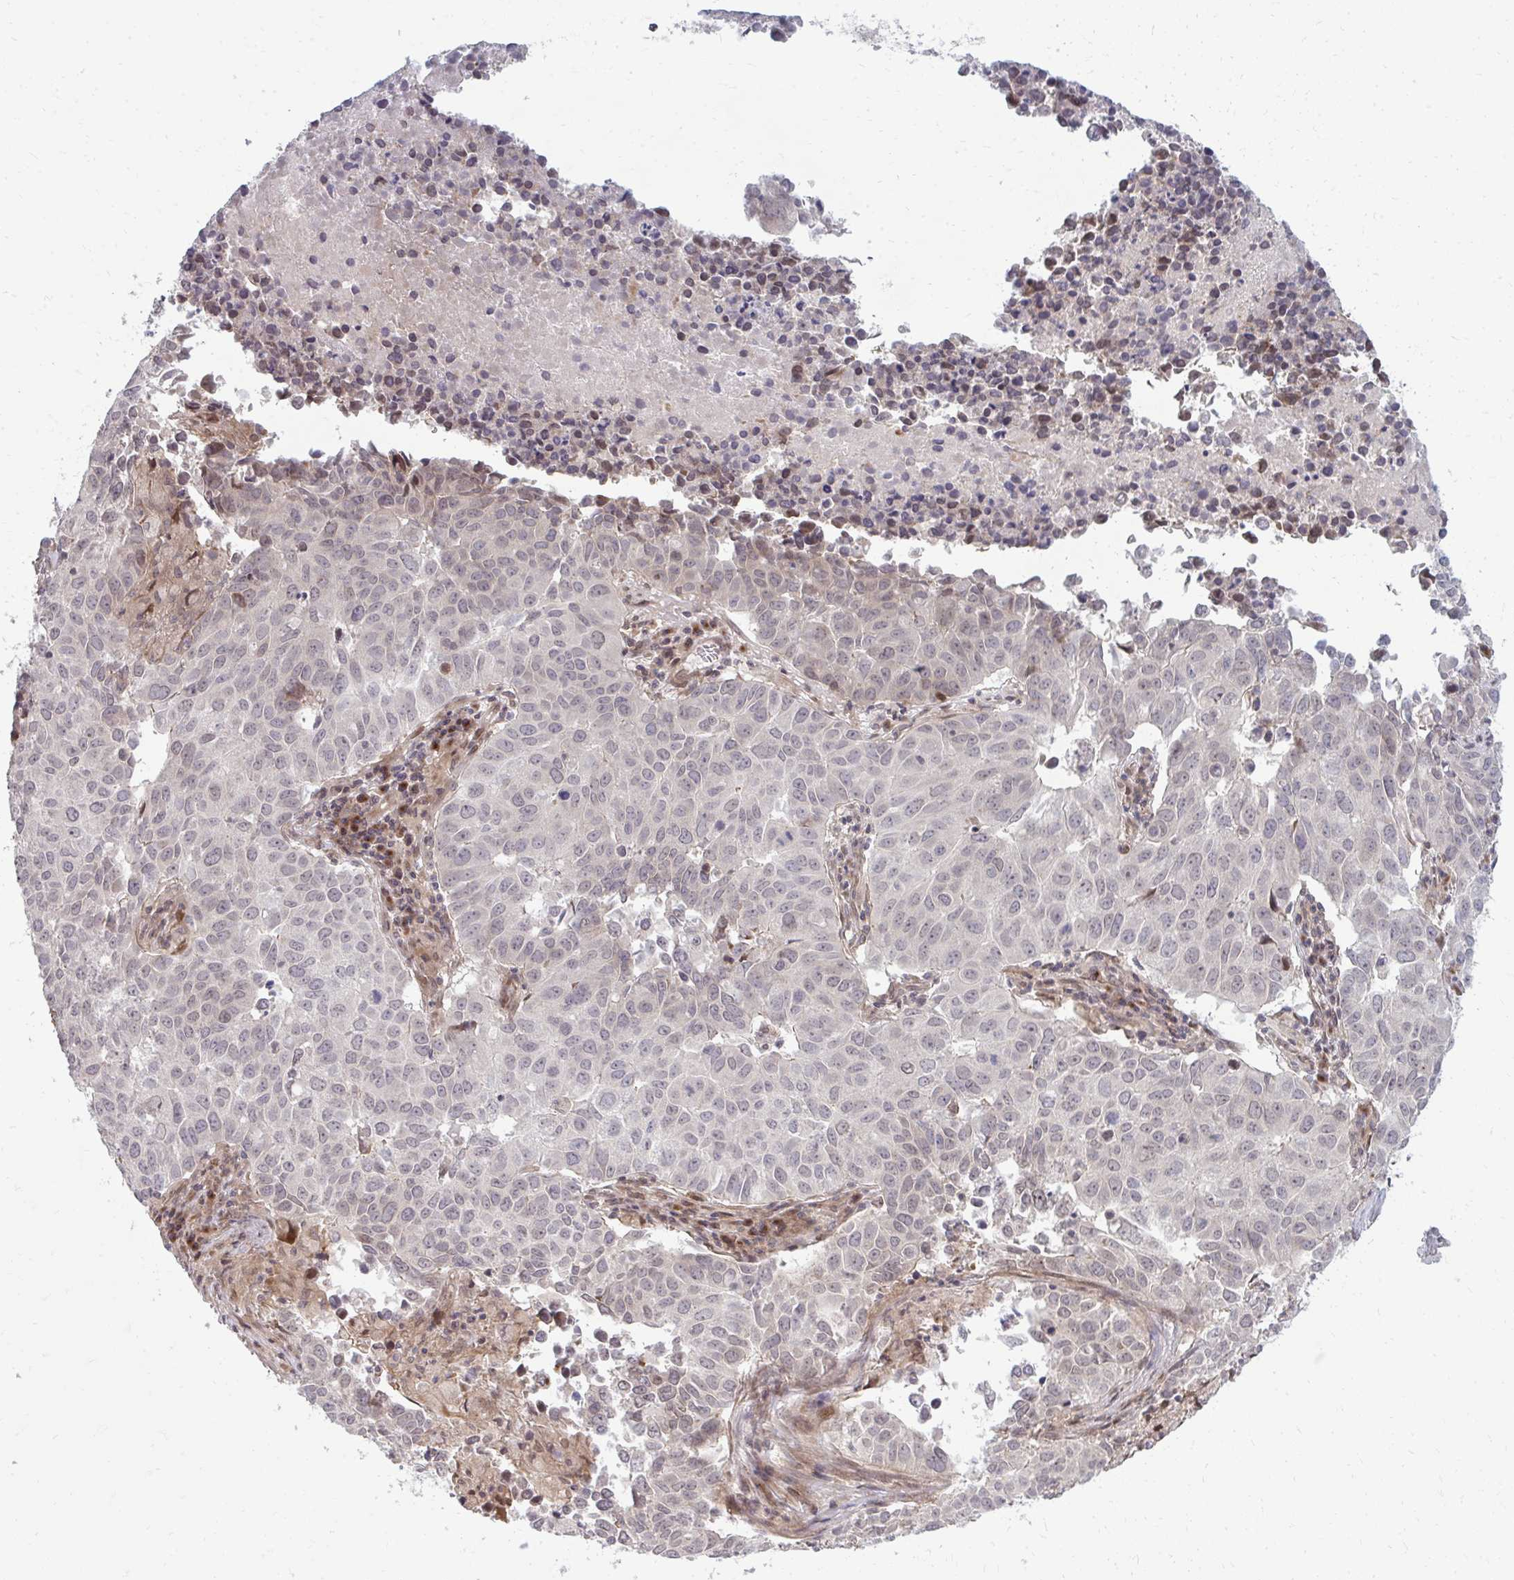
{"staining": {"intensity": "negative", "quantity": "none", "location": "none"}, "tissue": "lung cancer", "cell_type": "Tumor cells", "image_type": "cancer", "snomed": [{"axis": "morphology", "description": "Adenocarcinoma, NOS"}, {"axis": "topography", "description": "Lung"}], "caption": "Tumor cells show no significant staining in lung cancer (adenocarcinoma). (DAB (3,3'-diaminobenzidine) immunohistochemistry with hematoxylin counter stain).", "gene": "ZNF285", "patient": {"sex": "female", "age": 50}}